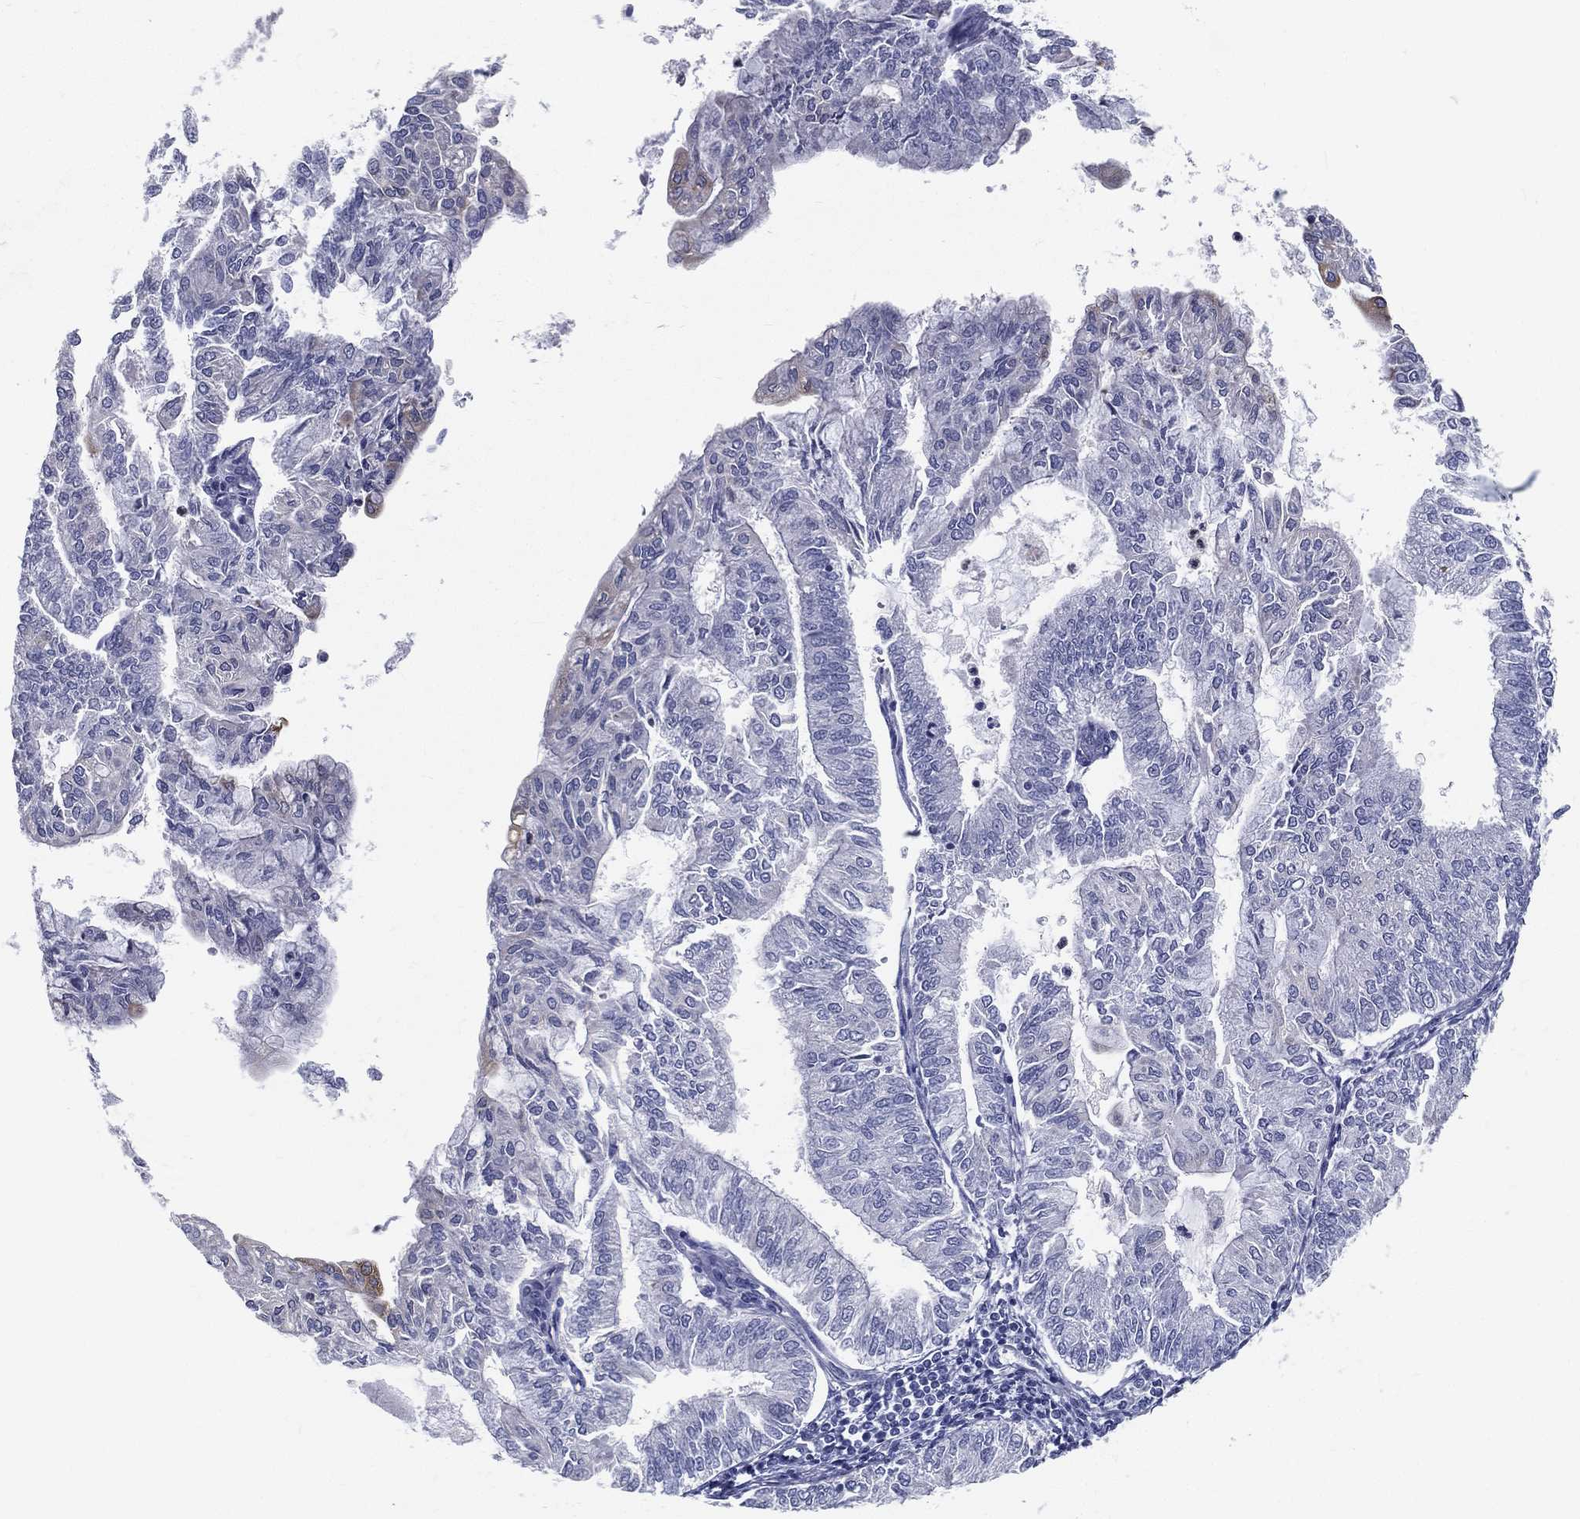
{"staining": {"intensity": "negative", "quantity": "none", "location": "none"}, "tissue": "endometrial cancer", "cell_type": "Tumor cells", "image_type": "cancer", "snomed": [{"axis": "morphology", "description": "Adenocarcinoma, NOS"}, {"axis": "topography", "description": "Endometrium"}], "caption": "Histopathology image shows no protein staining in tumor cells of endometrial cancer (adenocarcinoma) tissue.", "gene": "STS", "patient": {"sex": "female", "age": 59}}